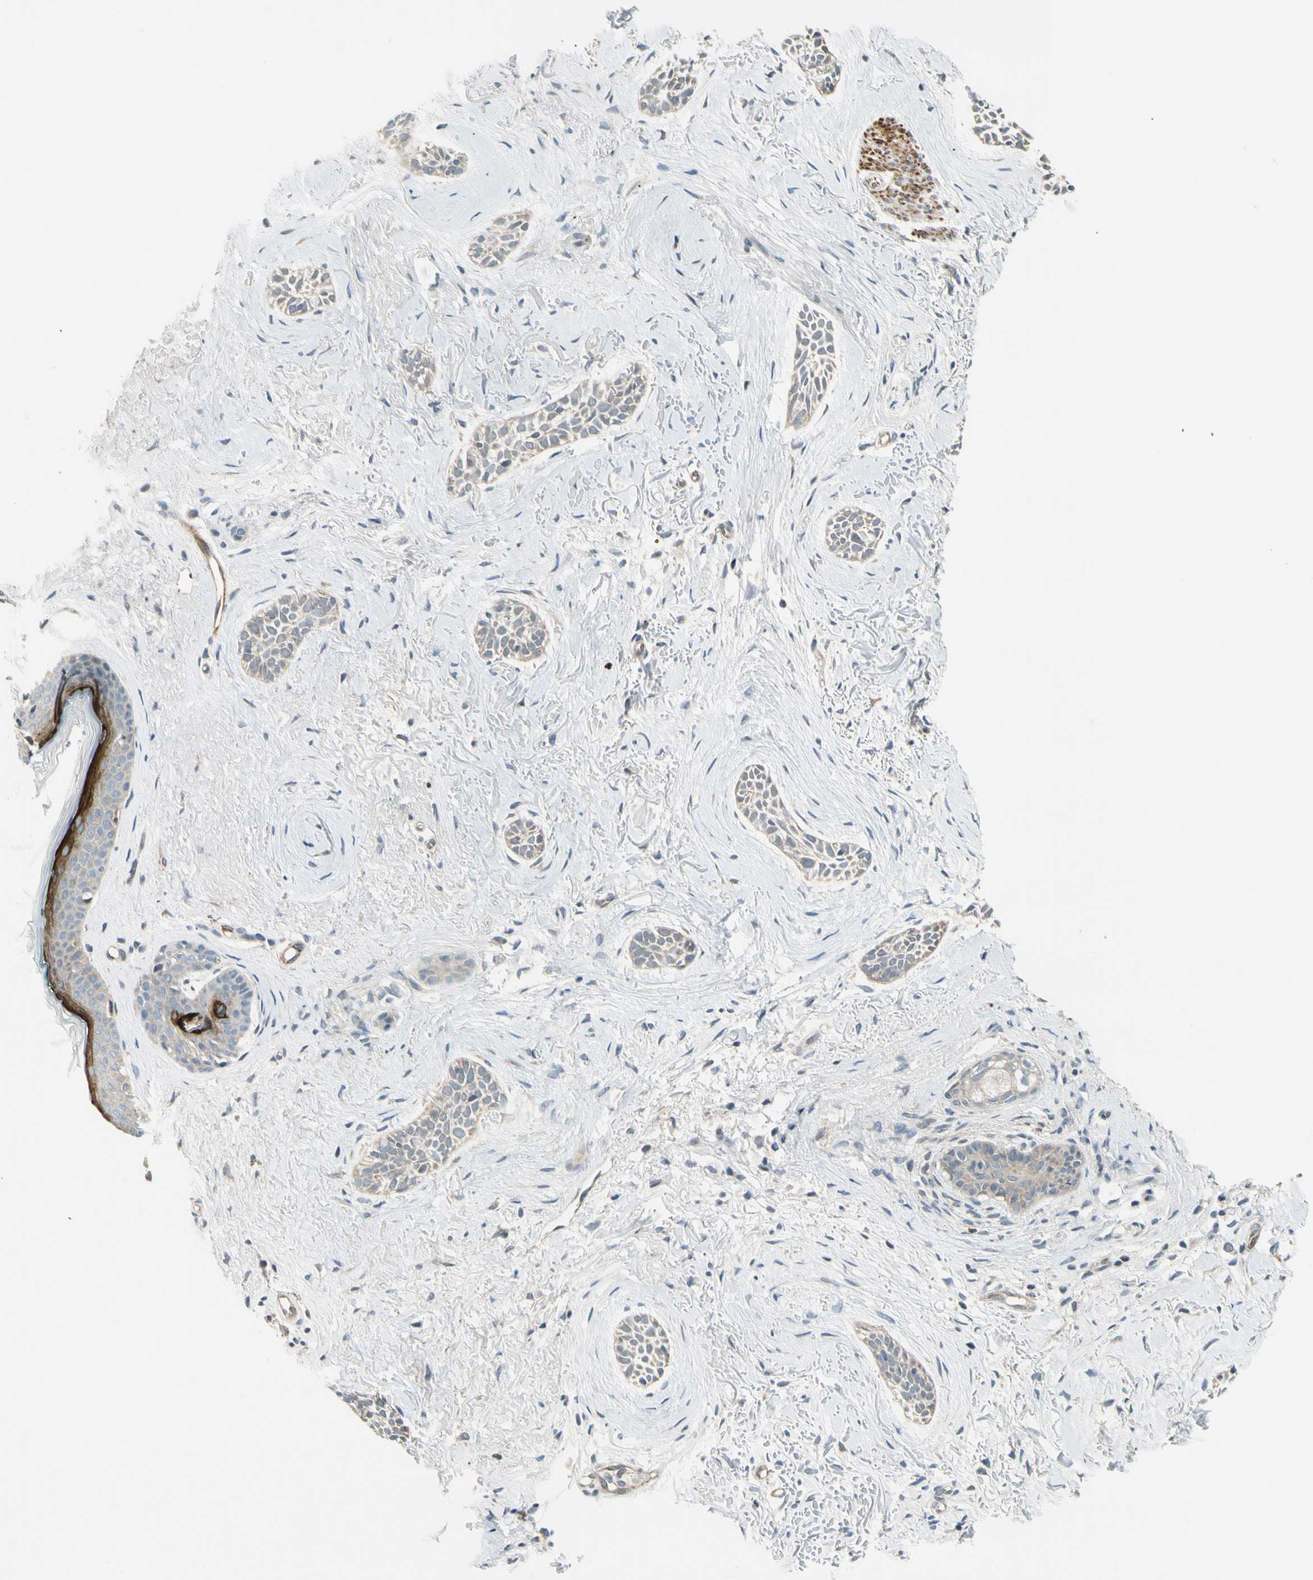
{"staining": {"intensity": "weak", "quantity": "<25%", "location": "cytoplasmic/membranous"}, "tissue": "skin cancer", "cell_type": "Tumor cells", "image_type": "cancer", "snomed": [{"axis": "morphology", "description": "Normal tissue, NOS"}, {"axis": "morphology", "description": "Basal cell carcinoma"}, {"axis": "topography", "description": "Skin"}], "caption": "Tumor cells show no significant positivity in skin basal cell carcinoma. The staining was performed using DAB (3,3'-diaminobenzidine) to visualize the protein expression in brown, while the nuclei were stained in blue with hematoxylin (Magnification: 20x).", "gene": "SVBP", "patient": {"sex": "female", "age": 84}}